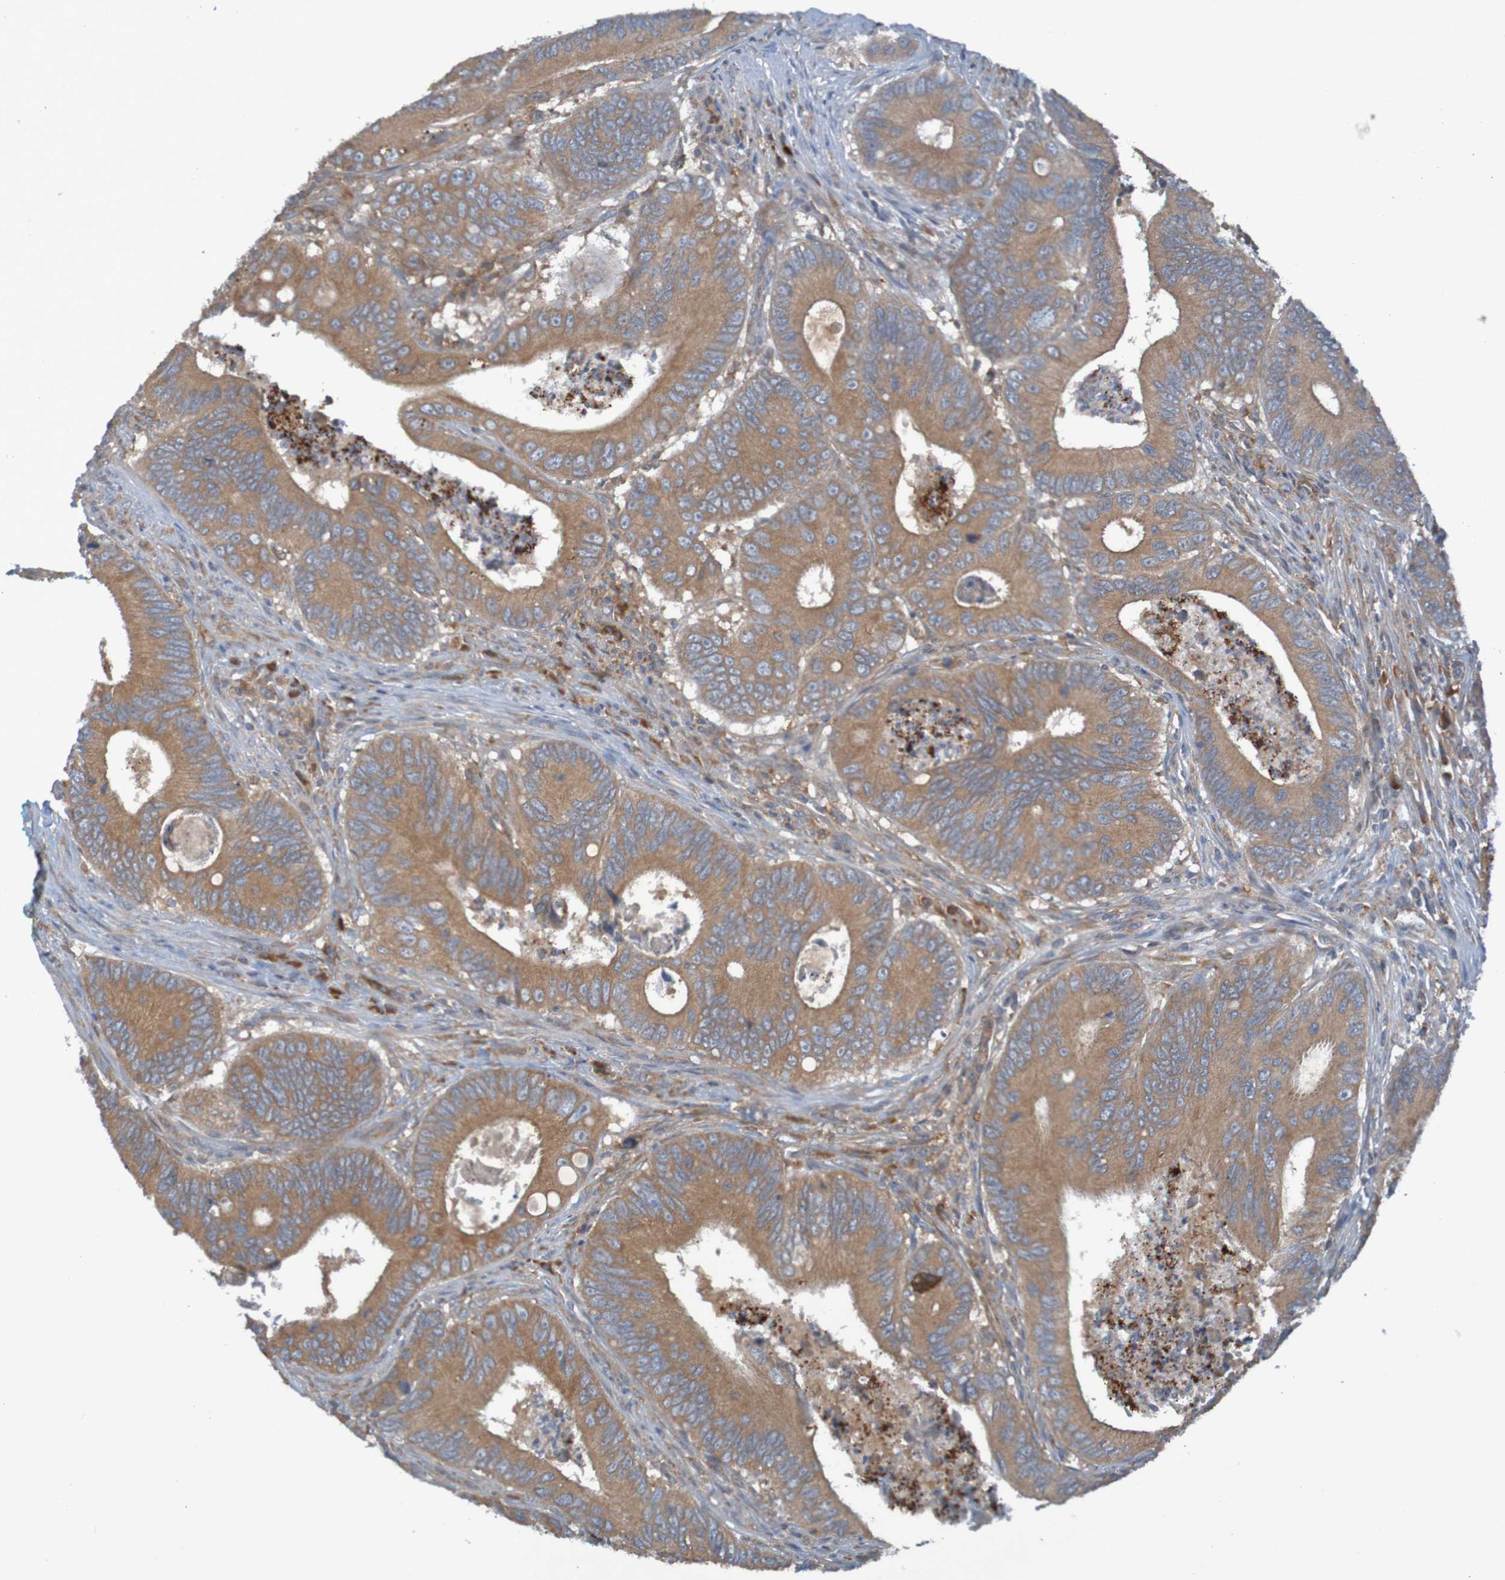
{"staining": {"intensity": "moderate", "quantity": ">75%", "location": "cytoplasmic/membranous"}, "tissue": "colorectal cancer", "cell_type": "Tumor cells", "image_type": "cancer", "snomed": [{"axis": "morphology", "description": "Inflammation, NOS"}, {"axis": "morphology", "description": "Adenocarcinoma, NOS"}, {"axis": "topography", "description": "Colon"}], "caption": "Human colorectal cancer (adenocarcinoma) stained with a protein marker shows moderate staining in tumor cells.", "gene": "DNAJC4", "patient": {"sex": "male", "age": 72}}